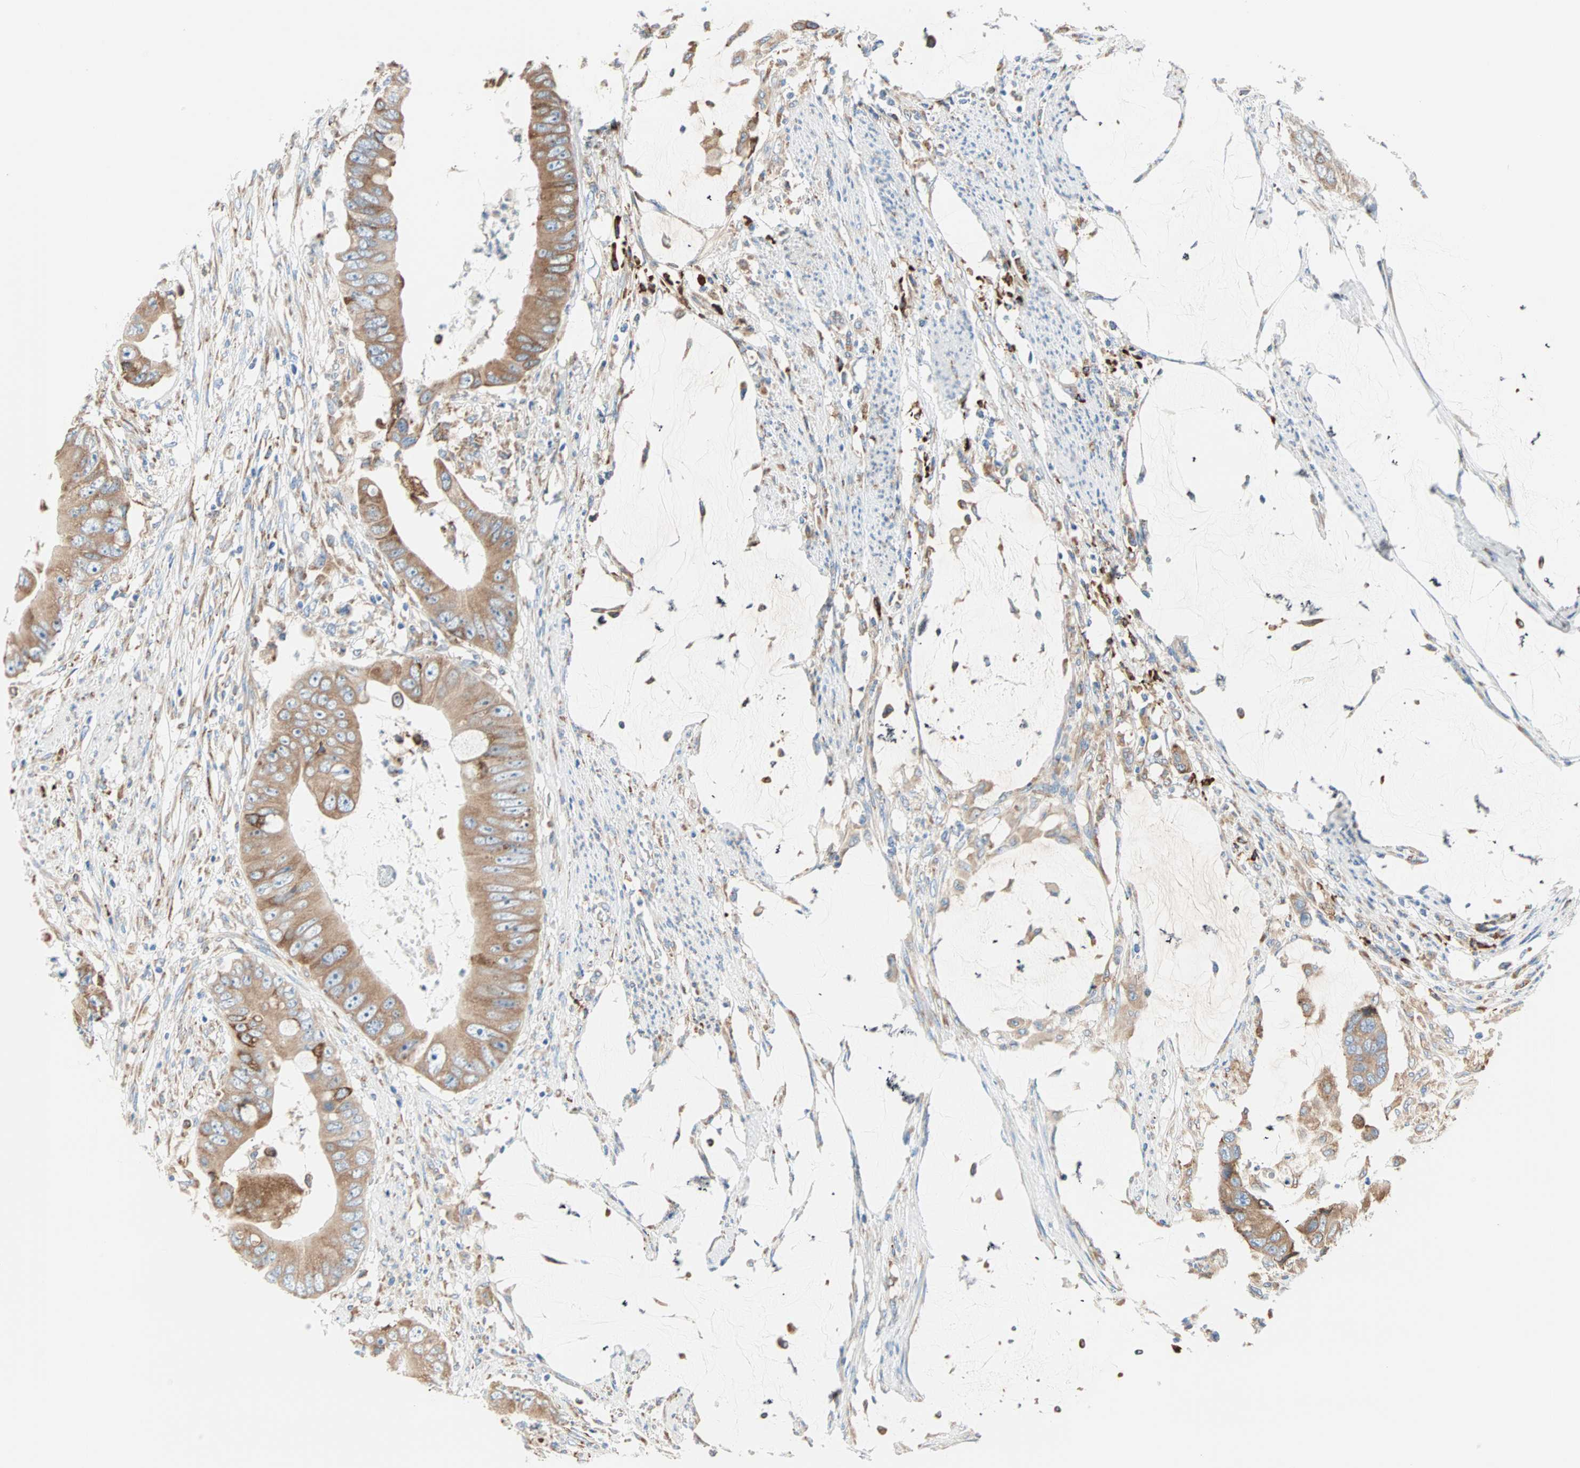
{"staining": {"intensity": "moderate", "quantity": ">75%", "location": "cytoplasmic/membranous"}, "tissue": "colorectal cancer", "cell_type": "Tumor cells", "image_type": "cancer", "snomed": [{"axis": "morphology", "description": "Adenocarcinoma, NOS"}, {"axis": "topography", "description": "Rectum"}], "caption": "Adenocarcinoma (colorectal) was stained to show a protein in brown. There is medium levels of moderate cytoplasmic/membranous positivity in about >75% of tumor cells. Using DAB (3,3'-diaminobenzidine) (brown) and hematoxylin (blue) stains, captured at high magnification using brightfield microscopy.", "gene": "PLCXD1", "patient": {"sex": "female", "age": 77}}